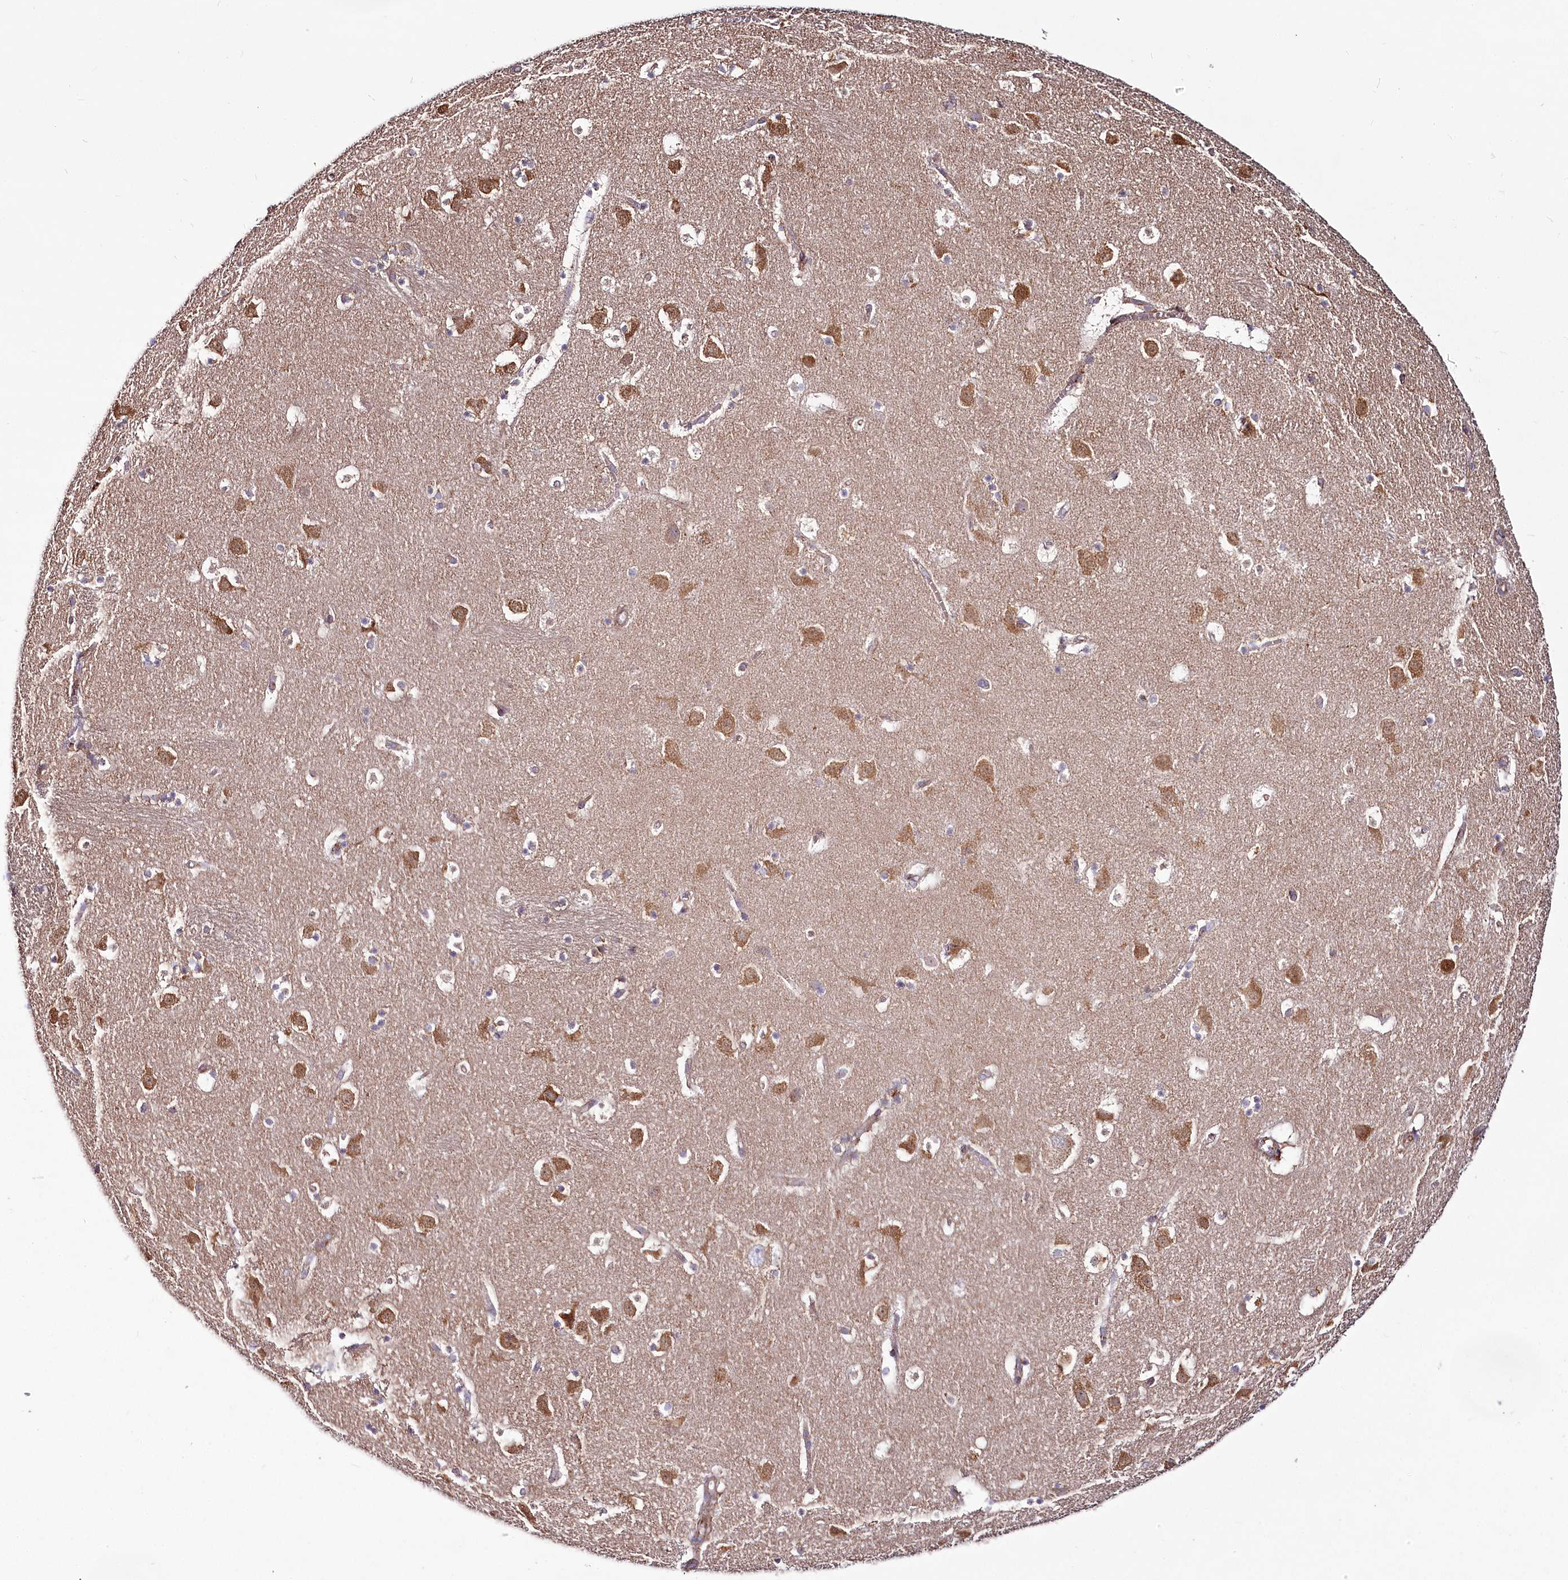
{"staining": {"intensity": "negative", "quantity": "none", "location": "none"}, "tissue": "caudate", "cell_type": "Glial cells", "image_type": "normal", "snomed": [{"axis": "morphology", "description": "Normal tissue, NOS"}, {"axis": "topography", "description": "Lateral ventricle wall"}], "caption": "The histopathology image demonstrates no significant staining in glial cells of caudate.", "gene": "POGLUT1", "patient": {"sex": "male", "age": 45}}